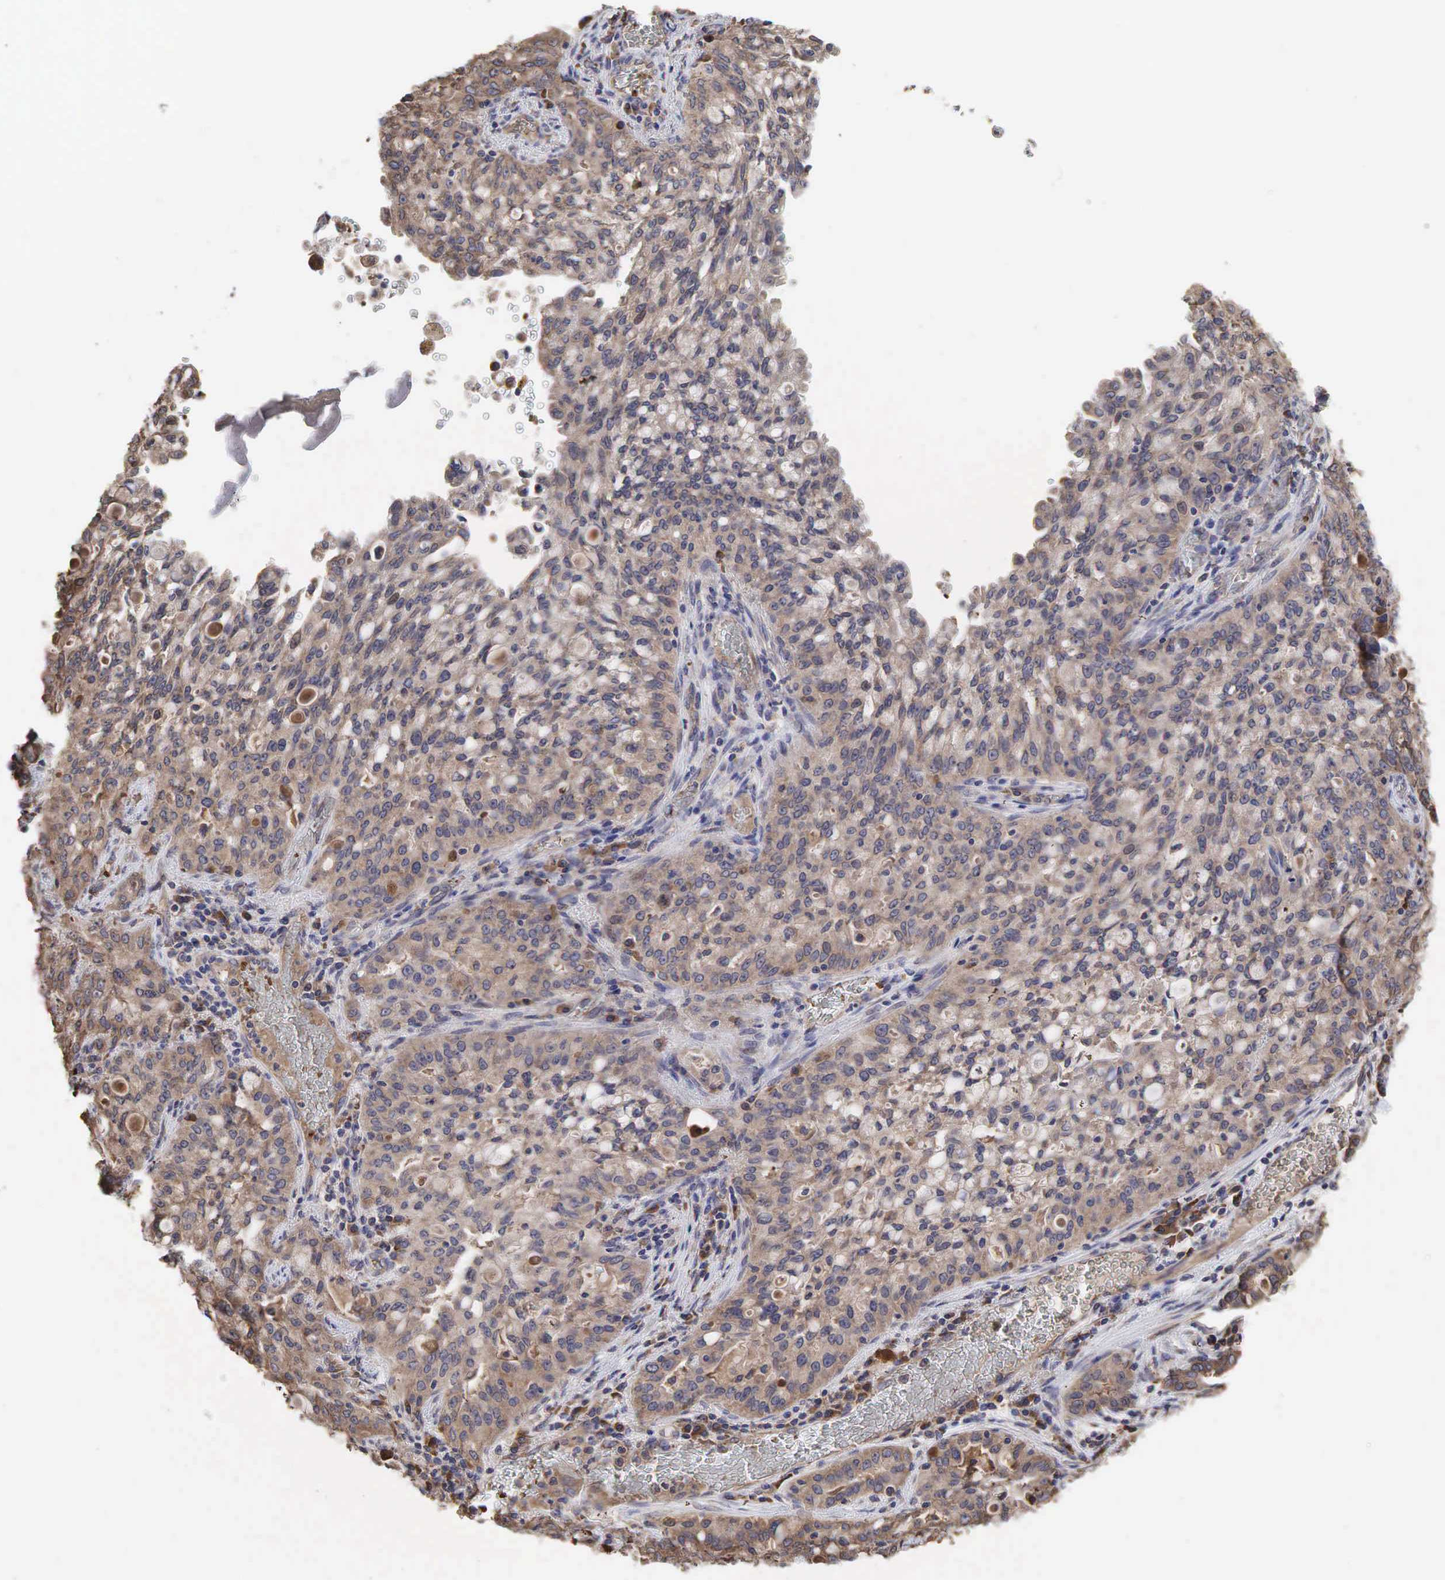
{"staining": {"intensity": "weak", "quantity": ">75%", "location": "cytoplasmic/membranous"}, "tissue": "lung cancer", "cell_type": "Tumor cells", "image_type": "cancer", "snomed": [{"axis": "morphology", "description": "Adenocarcinoma, NOS"}, {"axis": "topography", "description": "Lung"}], "caption": "Protein expression analysis of lung cancer (adenocarcinoma) reveals weak cytoplasmic/membranous staining in about >75% of tumor cells. The staining is performed using DAB (3,3'-diaminobenzidine) brown chromogen to label protein expression. The nuclei are counter-stained blue using hematoxylin.", "gene": "PABPC5", "patient": {"sex": "female", "age": 44}}